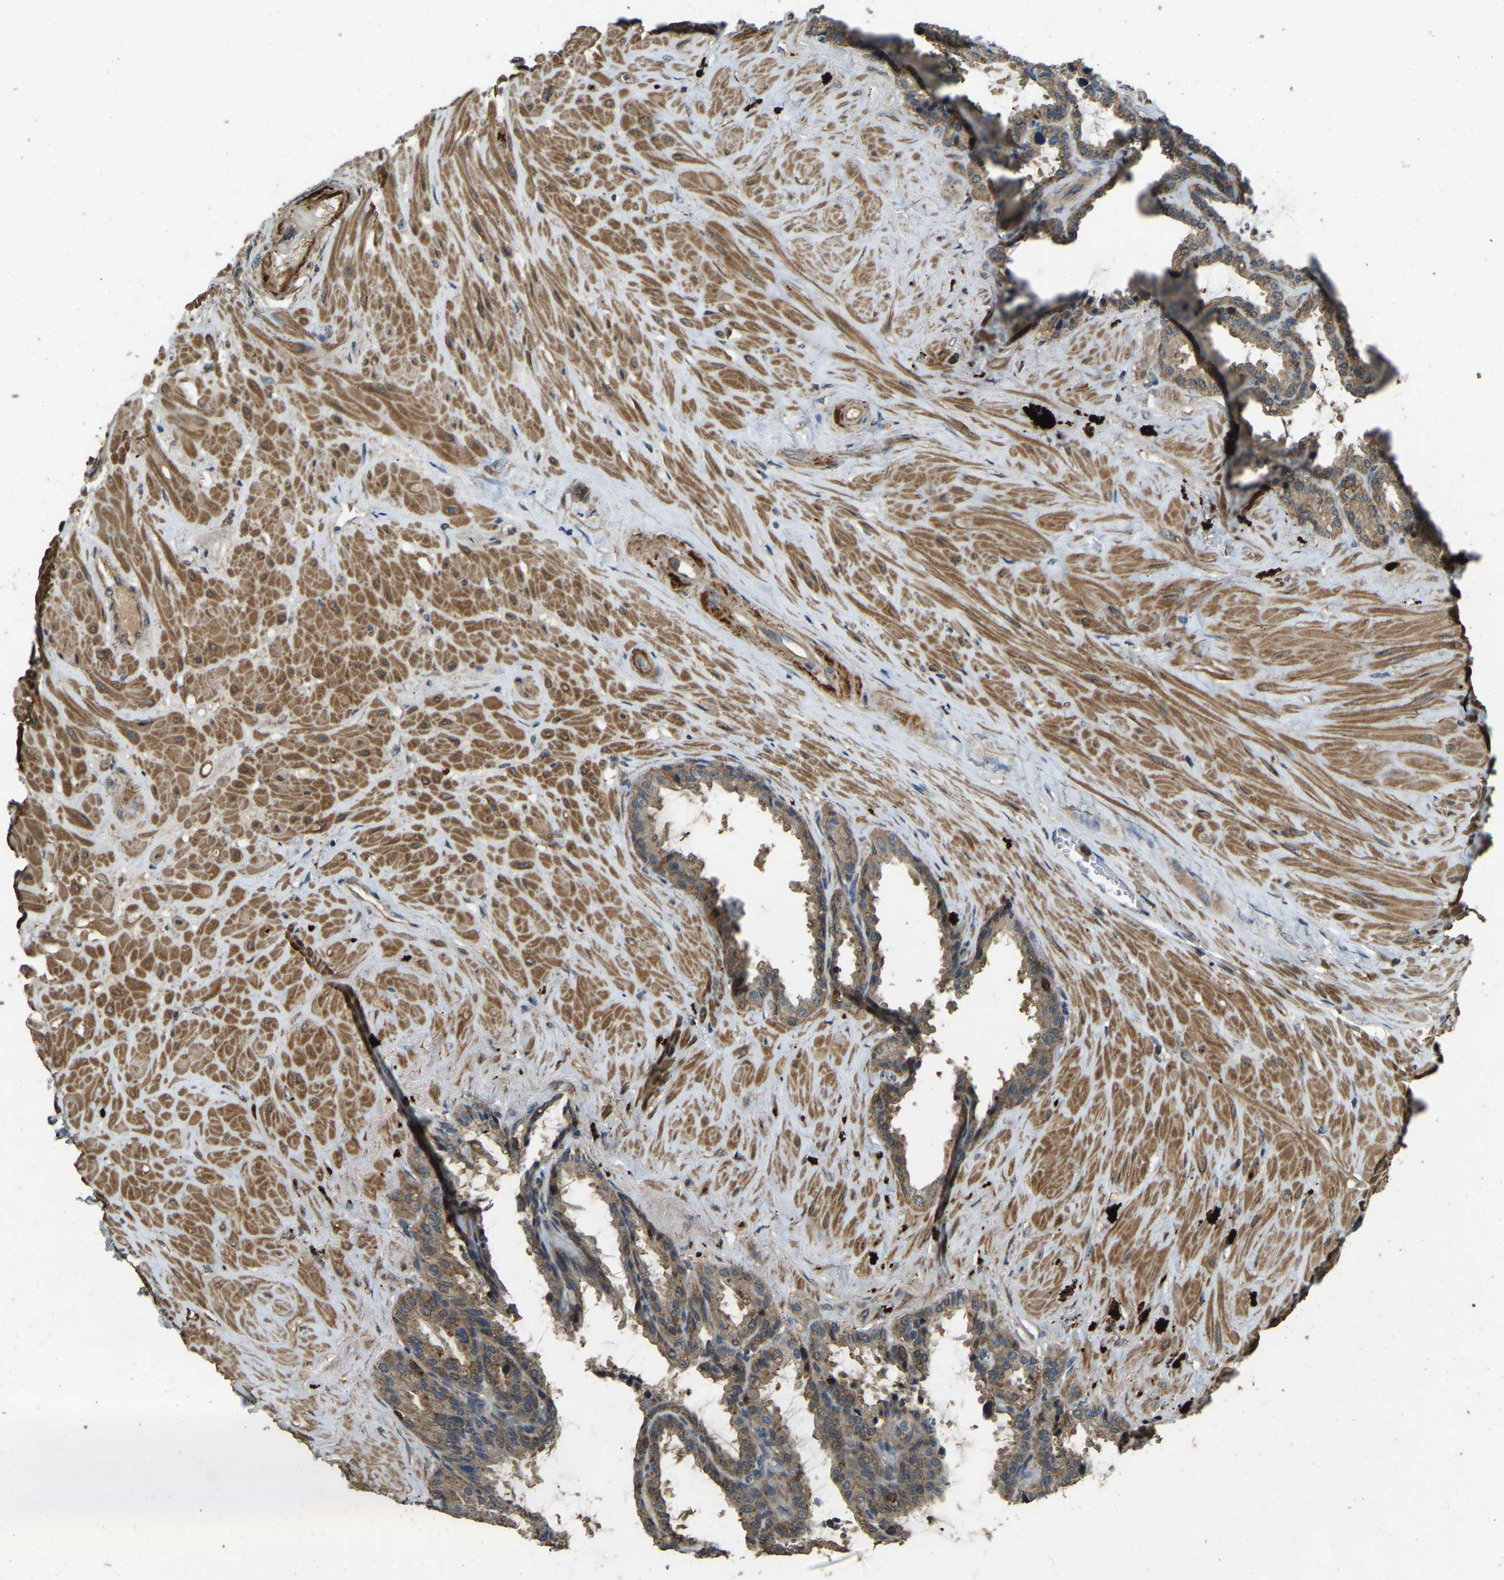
{"staining": {"intensity": "weak", "quantity": ">75%", "location": "cytoplasmic/membranous"}, "tissue": "seminal vesicle", "cell_type": "Glandular cells", "image_type": "normal", "snomed": [{"axis": "morphology", "description": "Normal tissue, NOS"}, {"axis": "topography", "description": "Seminal veicle"}], "caption": "The image reveals staining of unremarkable seminal vesicle, revealing weak cytoplasmic/membranous protein staining (brown color) within glandular cells. Nuclei are stained in blue.", "gene": "ATP8B1", "patient": {"sex": "male", "age": 46}}